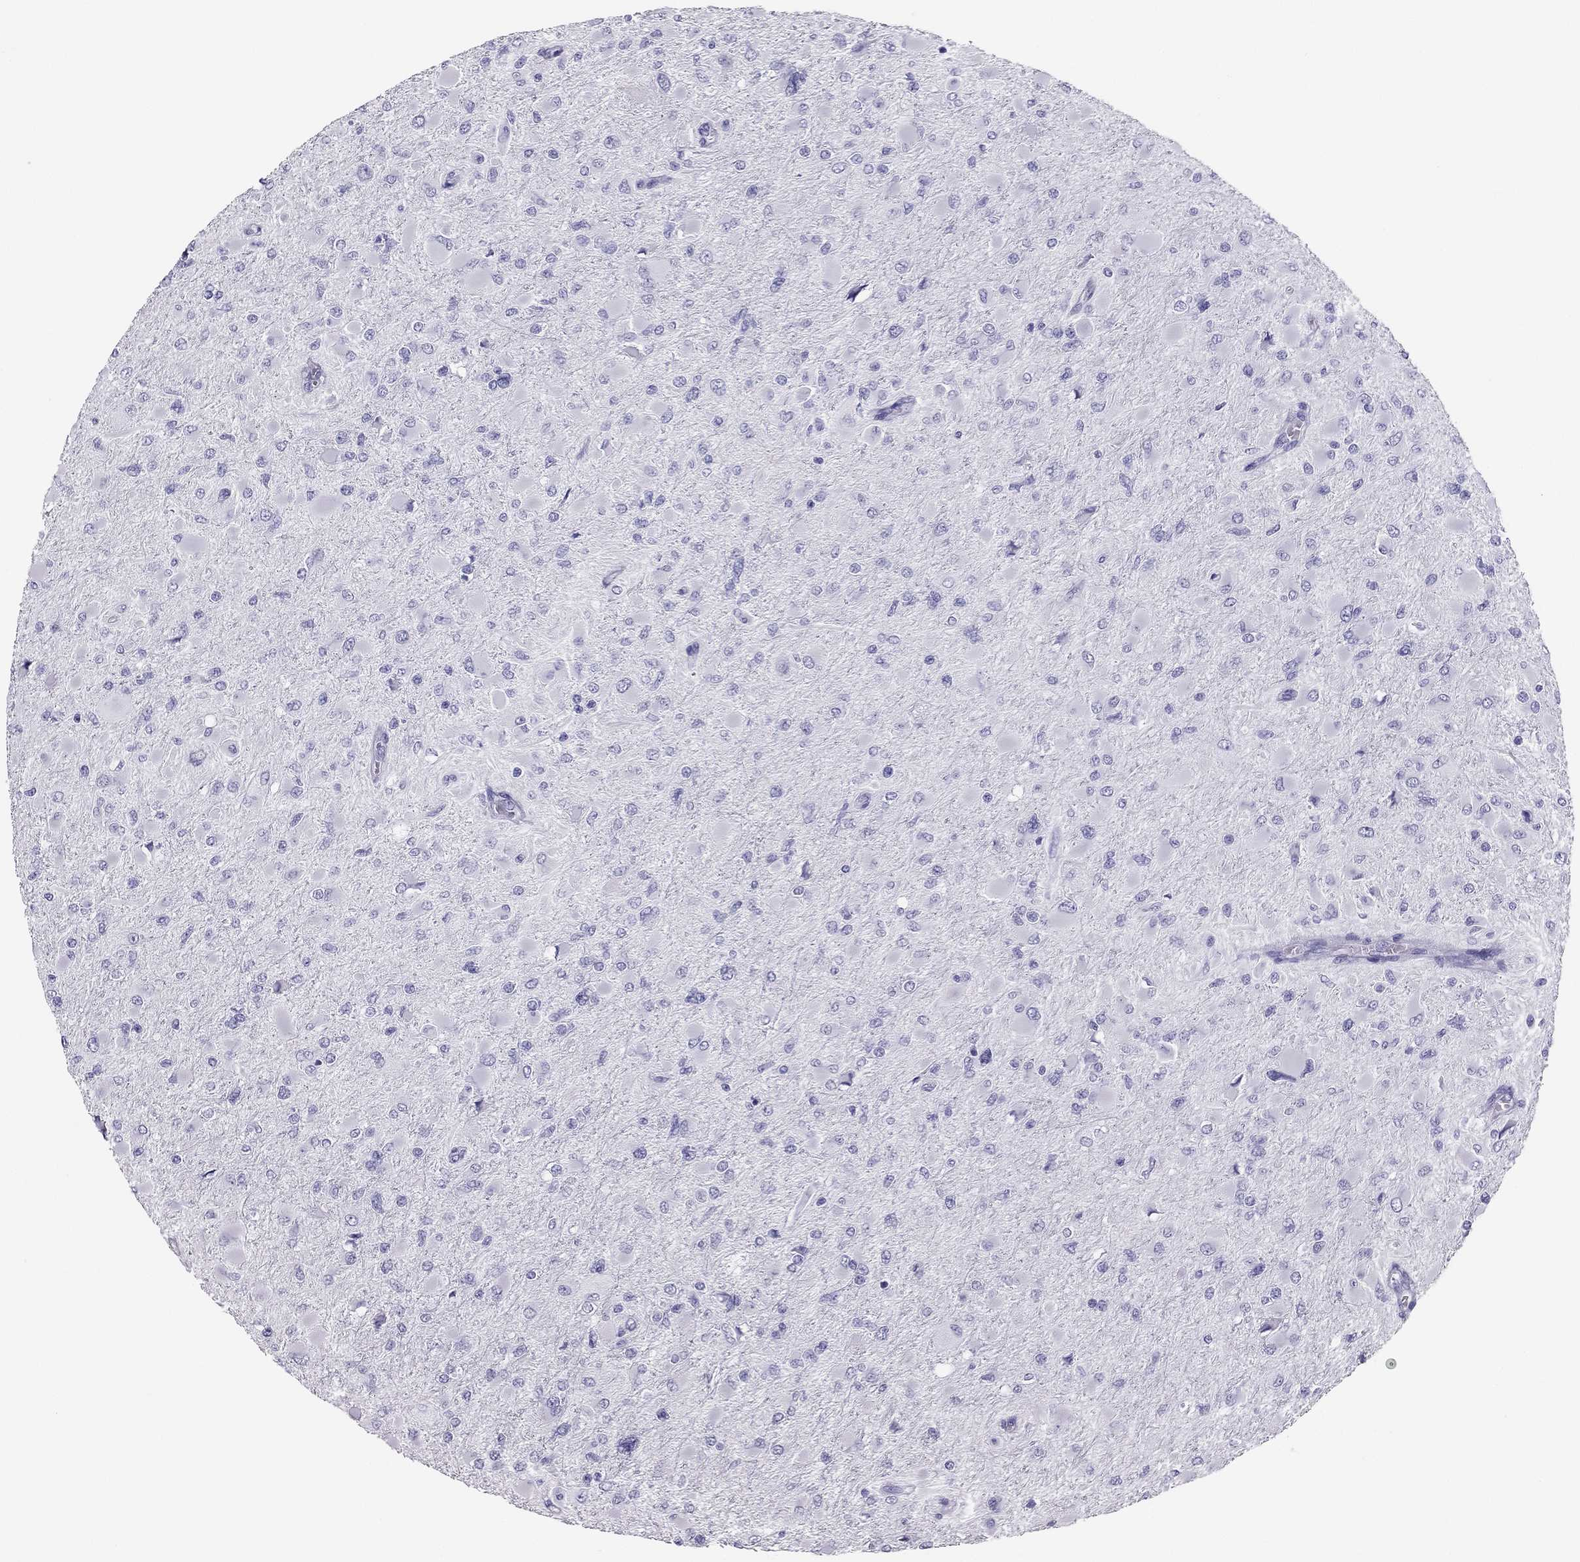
{"staining": {"intensity": "negative", "quantity": "none", "location": "none"}, "tissue": "glioma", "cell_type": "Tumor cells", "image_type": "cancer", "snomed": [{"axis": "morphology", "description": "Glioma, malignant, High grade"}, {"axis": "topography", "description": "Cerebral cortex"}], "caption": "A photomicrograph of human malignant glioma (high-grade) is negative for staining in tumor cells. (DAB IHC with hematoxylin counter stain).", "gene": "PDE6A", "patient": {"sex": "female", "age": 36}}